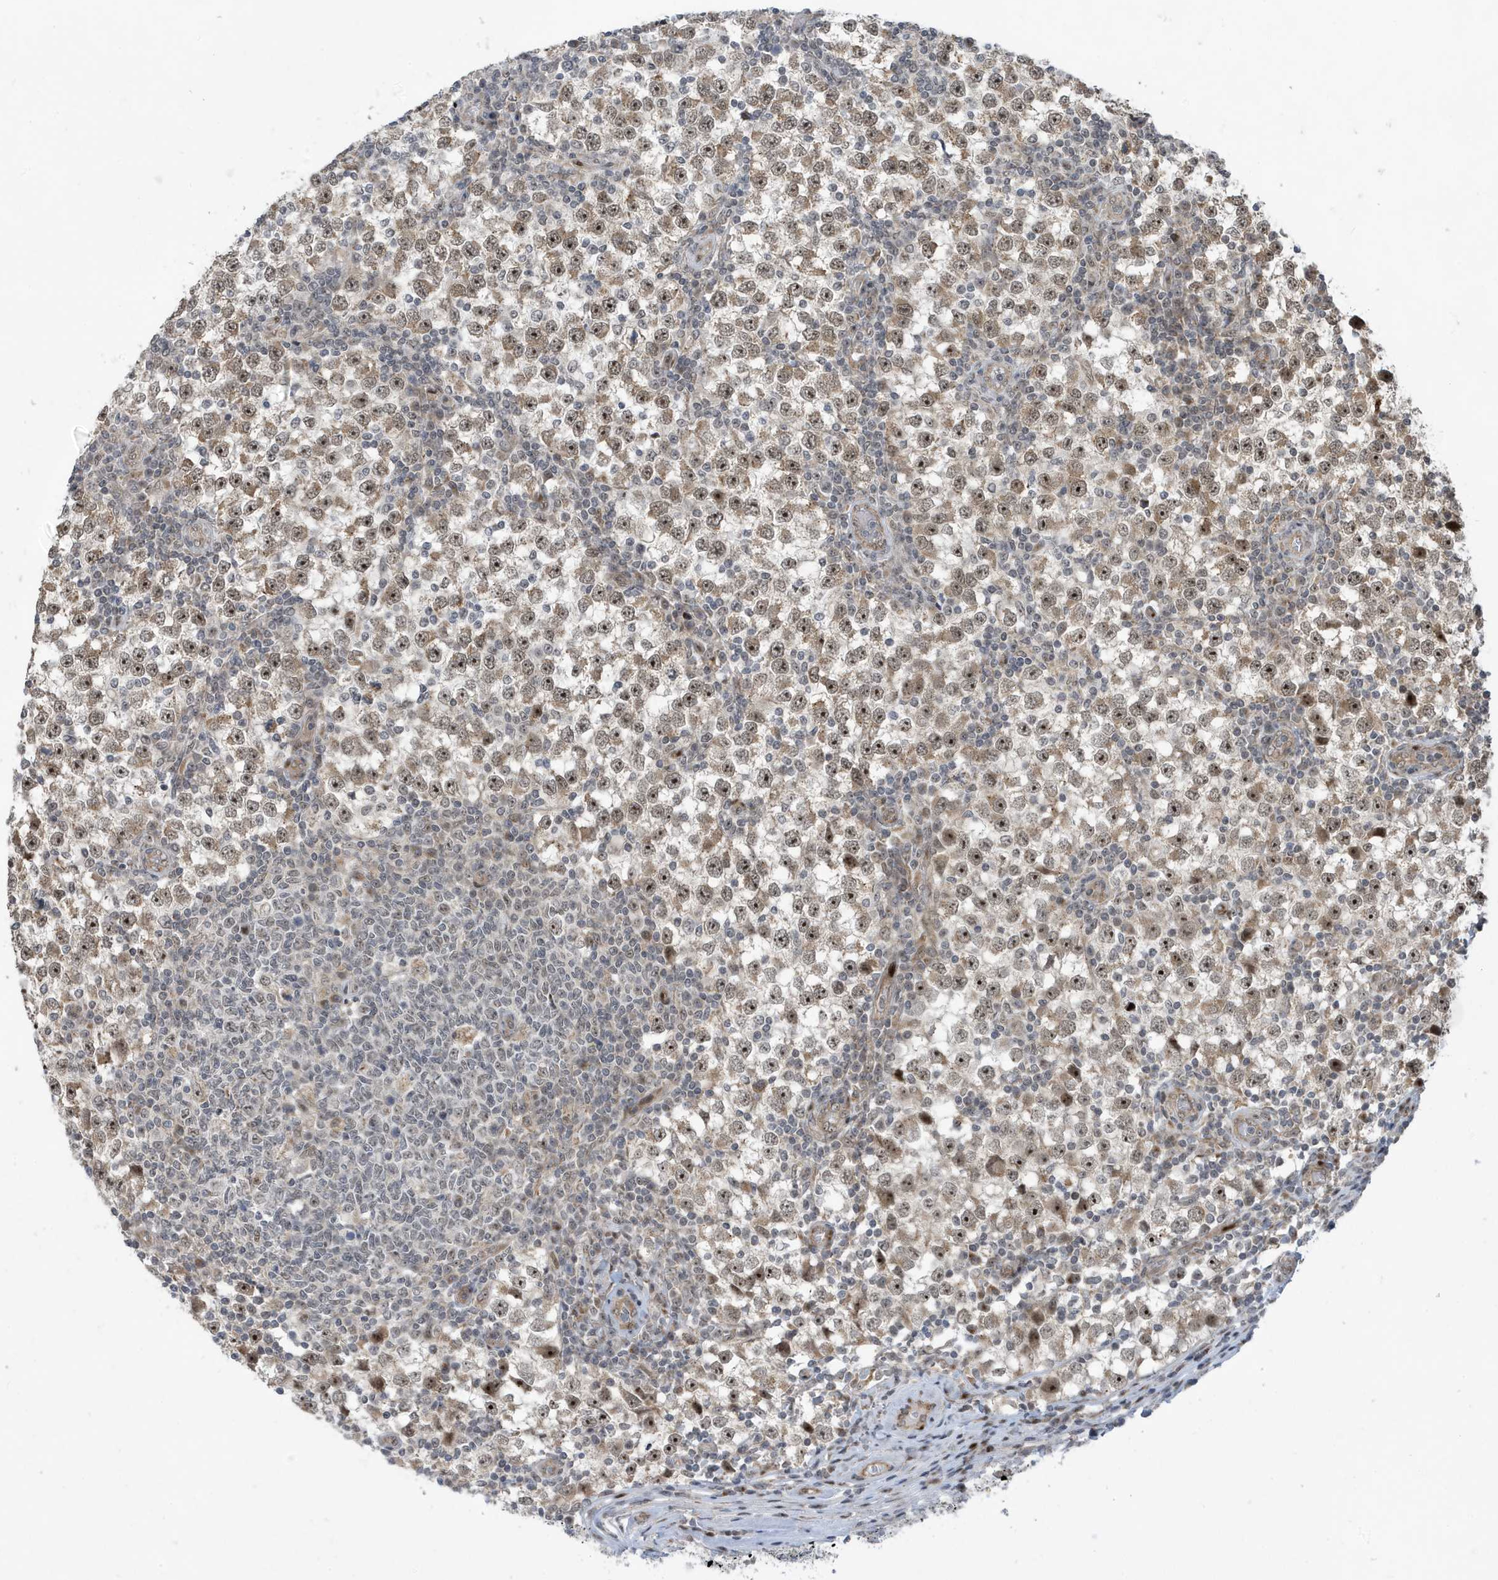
{"staining": {"intensity": "moderate", "quantity": ">75%", "location": "nuclear"}, "tissue": "testis cancer", "cell_type": "Tumor cells", "image_type": "cancer", "snomed": [{"axis": "morphology", "description": "Seminoma, NOS"}, {"axis": "topography", "description": "Testis"}], "caption": "Immunohistochemical staining of human testis cancer demonstrates medium levels of moderate nuclear protein staining in approximately >75% of tumor cells.", "gene": "FAM9B", "patient": {"sex": "male", "age": 65}}